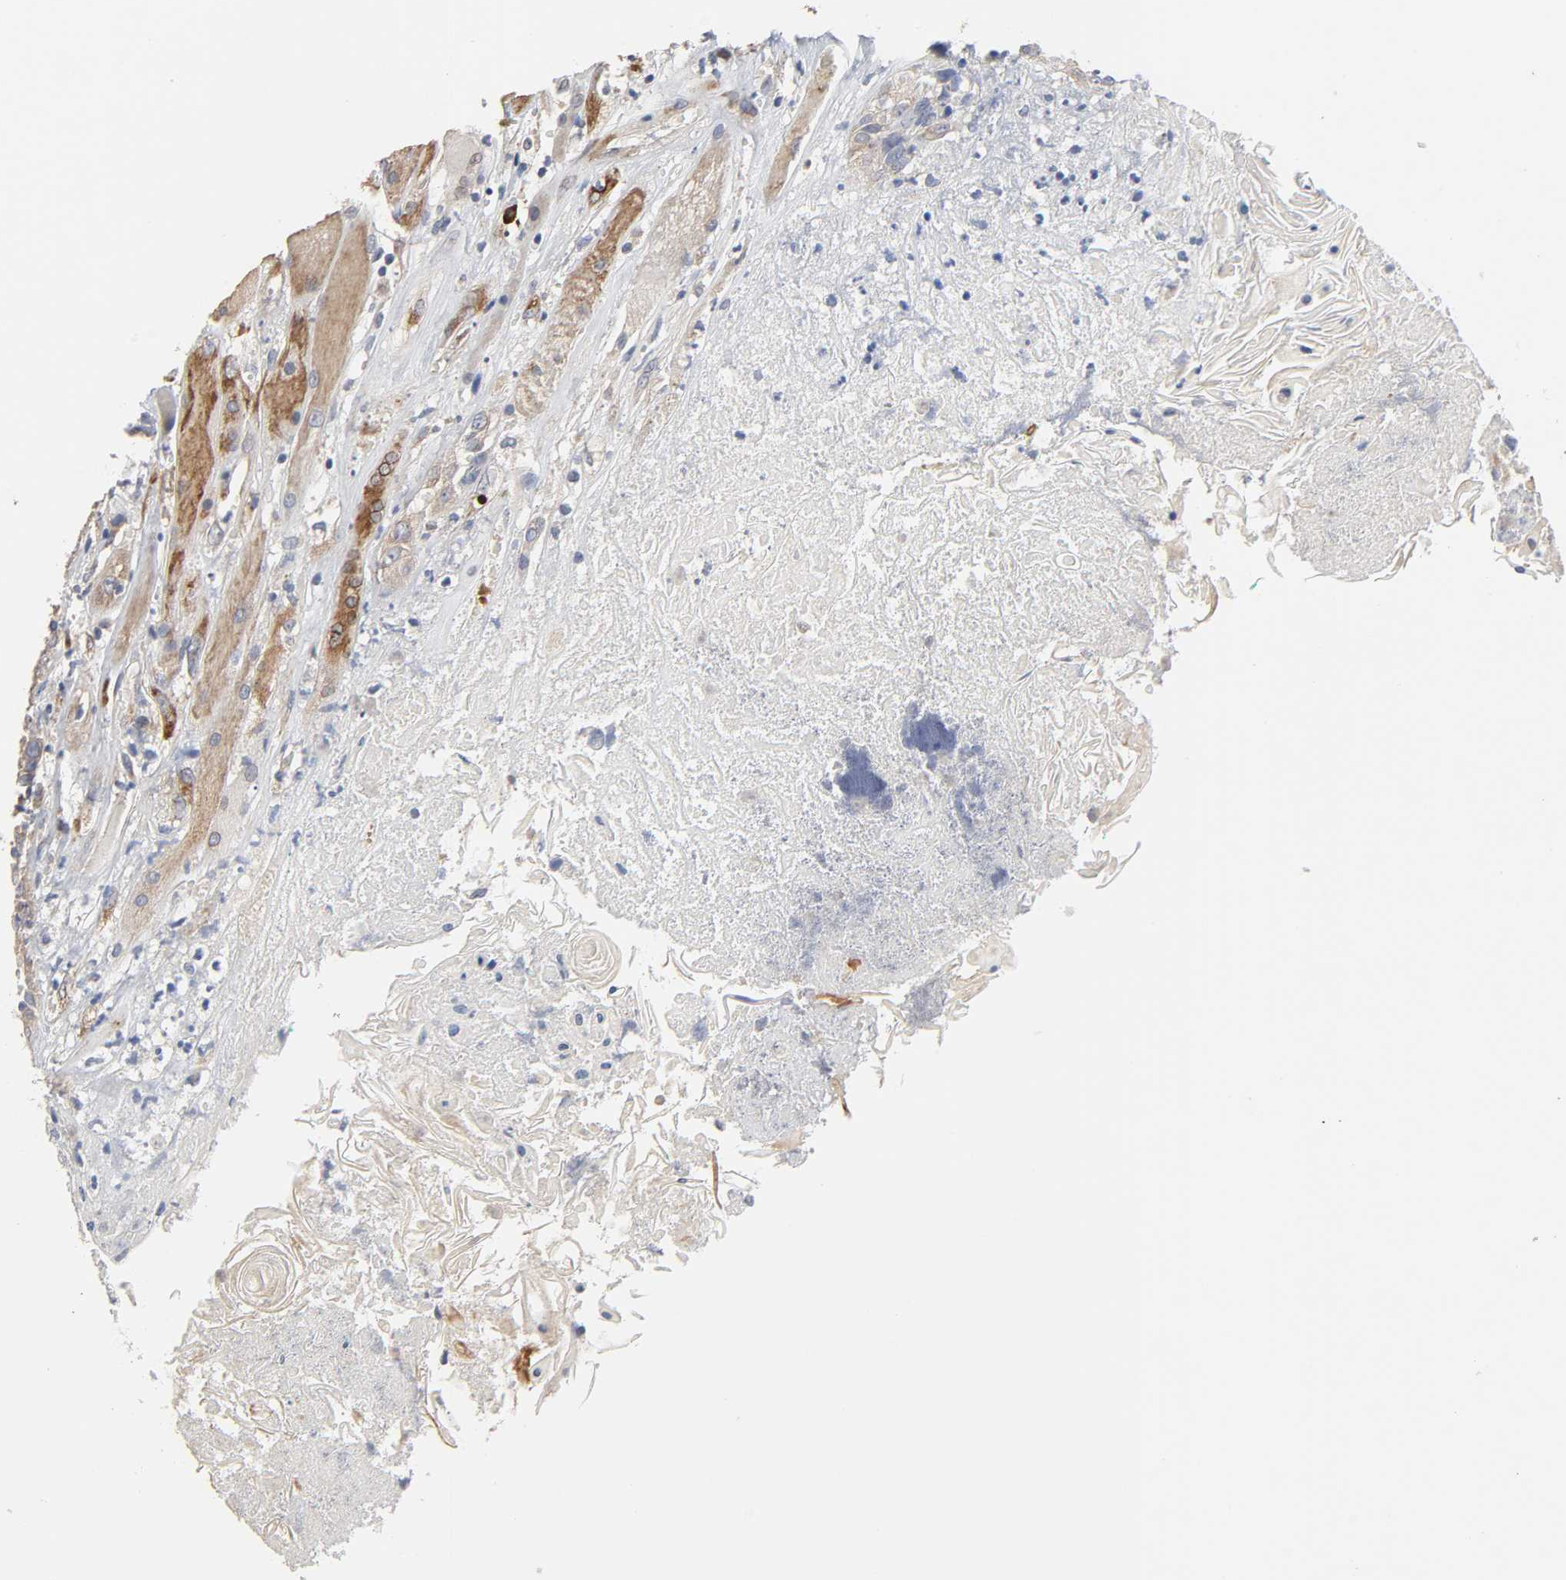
{"staining": {"intensity": "weak", "quantity": "25%-75%", "location": "cytoplasmic/membranous"}, "tissue": "head and neck cancer", "cell_type": "Tumor cells", "image_type": "cancer", "snomed": [{"axis": "morphology", "description": "Squamous cell carcinoma, NOS"}, {"axis": "topography", "description": "Head-Neck"}], "caption": "Immunohistochemical staining of human head and neck squamous cell carcinoma displays low levels of weak cytoplasmic/membranous positivity in approximately 25%-75% of tumor cells.", "gene": "HDLBP", "patient": {"sex": "female", "age": 84}}